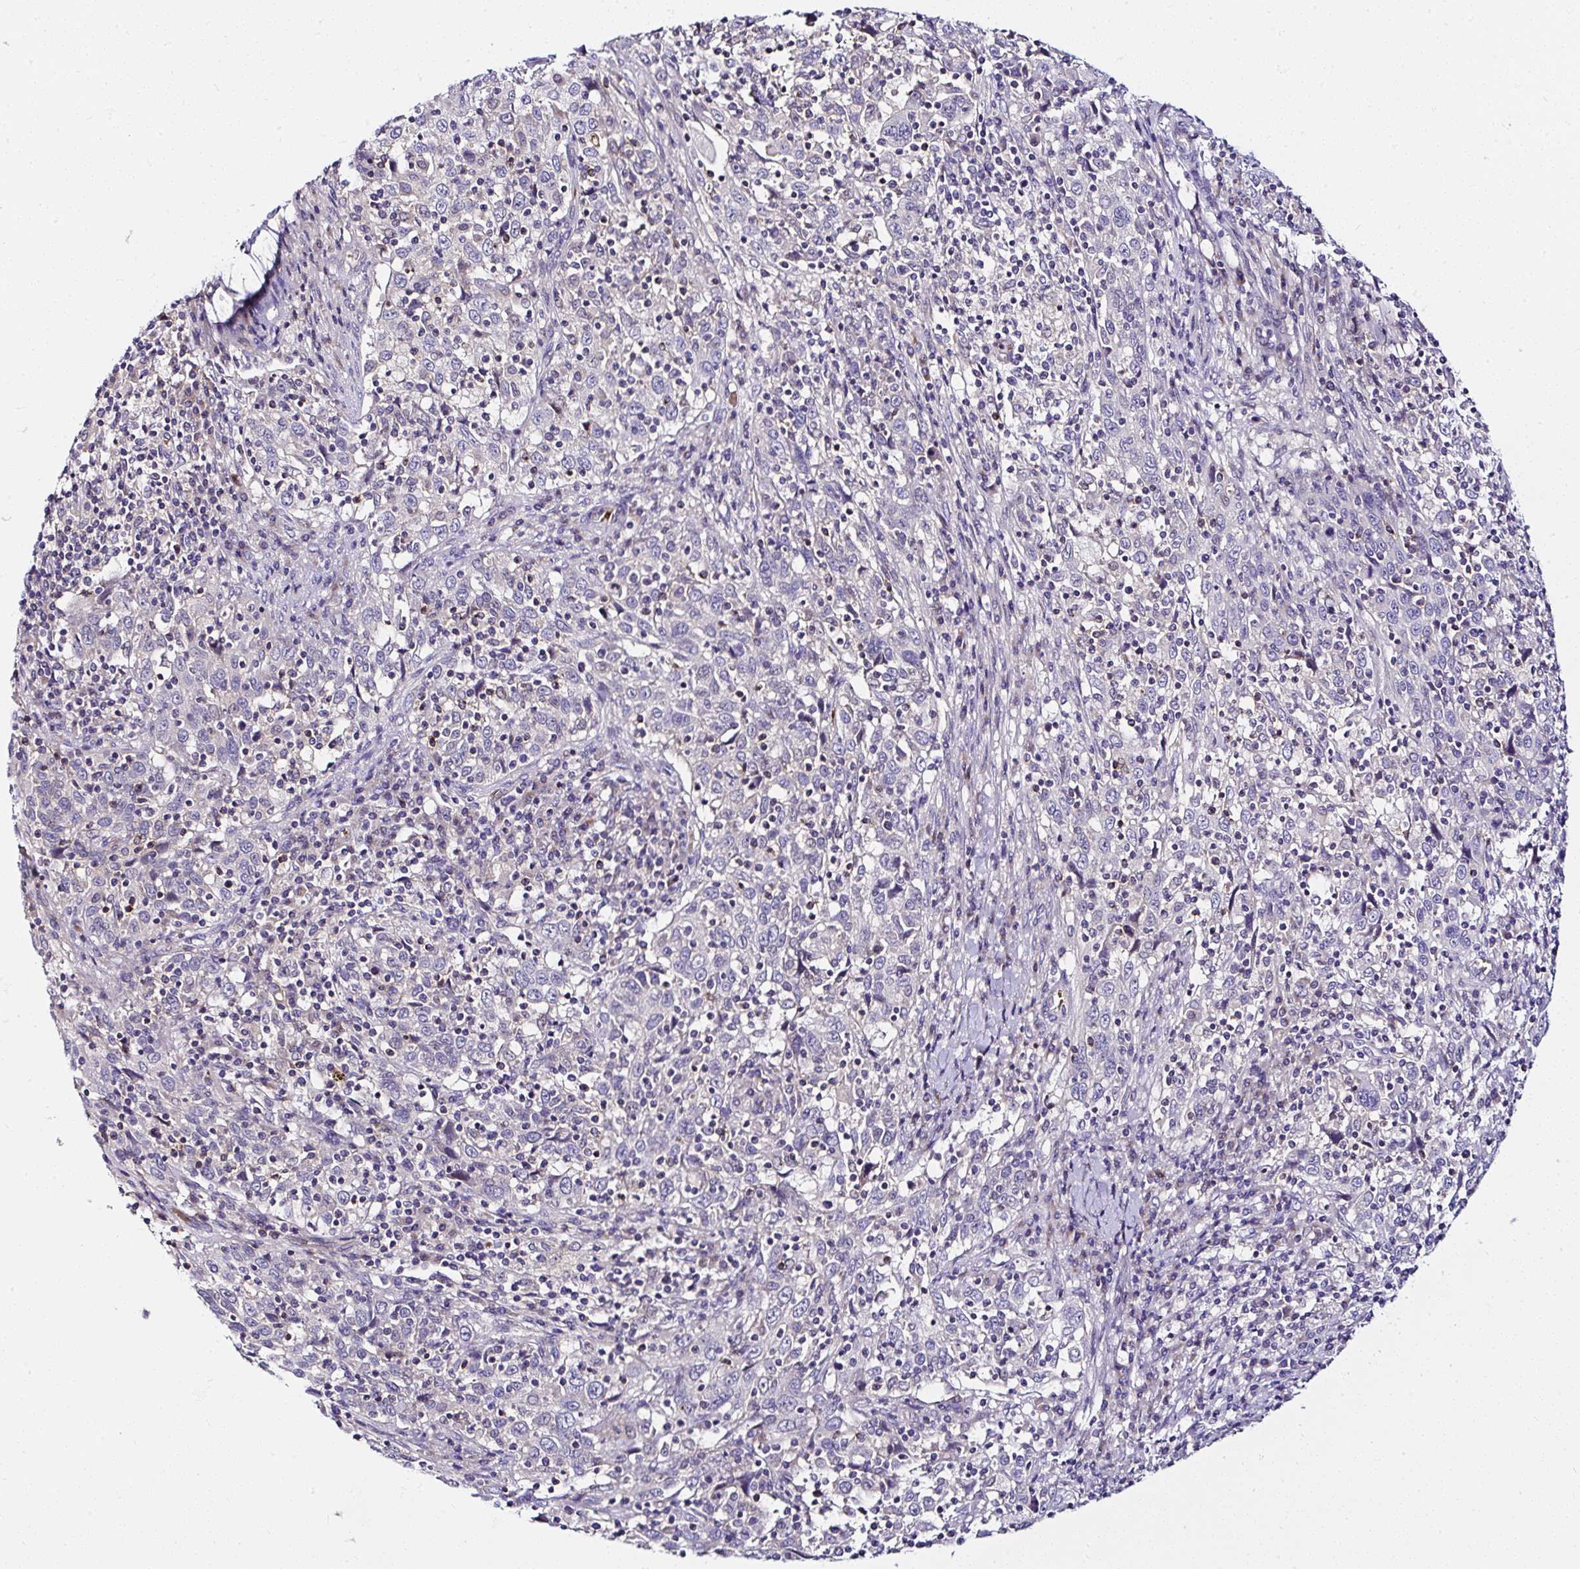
{"staining": {"intensity": "negative", "quantity": "none", "location": "none"}, "tissue": "cervical cancer", "cell_type": "Tumor cells", "image_type": "cancer", "snomed": [{"axis": "morphology", "description": "Squamous cell carcinoma, NOS"}, {"axis": "topography", "description": "Cervix"}], "caption": "DAB immunohistochemical staining of human squamous cell carcinoma (cervical) shows no significant staining in tumor cells. (DAB (3,3'-diaminobenzidine) IHC, high magnification).", "gene": "DEPDC5", "patient": {"sex": "female", "age": 46}}